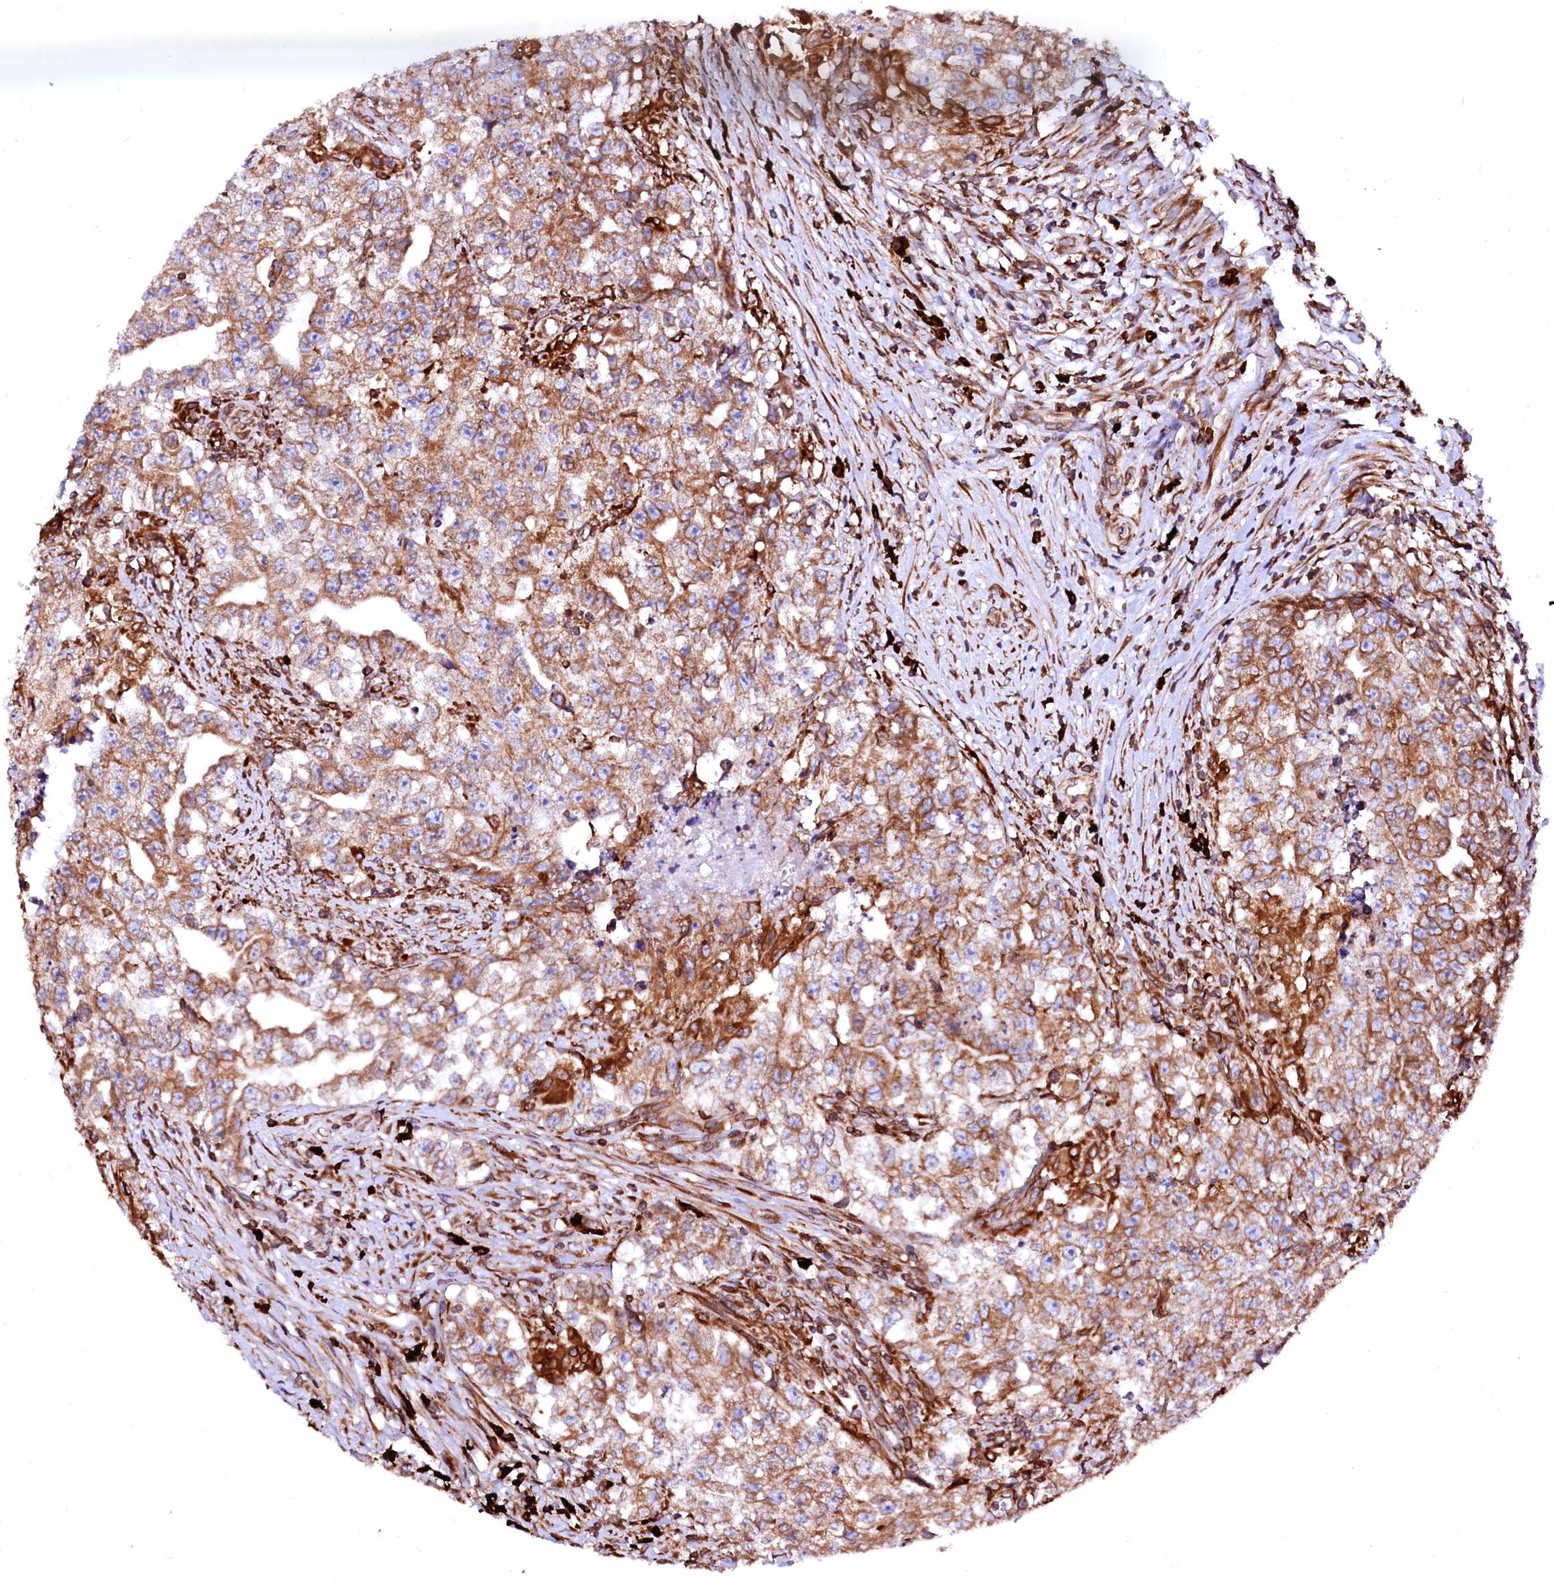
{"staining": {"intensity": "moderate", "quantity": ">75%", "location": "cytoplasmic/membranous"}, "tissue": "testis cancer", "cell_type": "Tumor cells", "image_type": "cancer", "snomed": [{"axis": "morphology", "description": "Seminoma, NOS"}, {"axis": "morphology", "description": "Carcinoma, Embryonal, NOS"}, {"axis": "topography", "description": "Testis"}], "caption": "A brown stain highlights moderate cytoplasmic/membranous positivity of a protein in human testis cancer tumor cells.", "gene": "DERL1", "patient": {"sex": "male", "age": 43}}